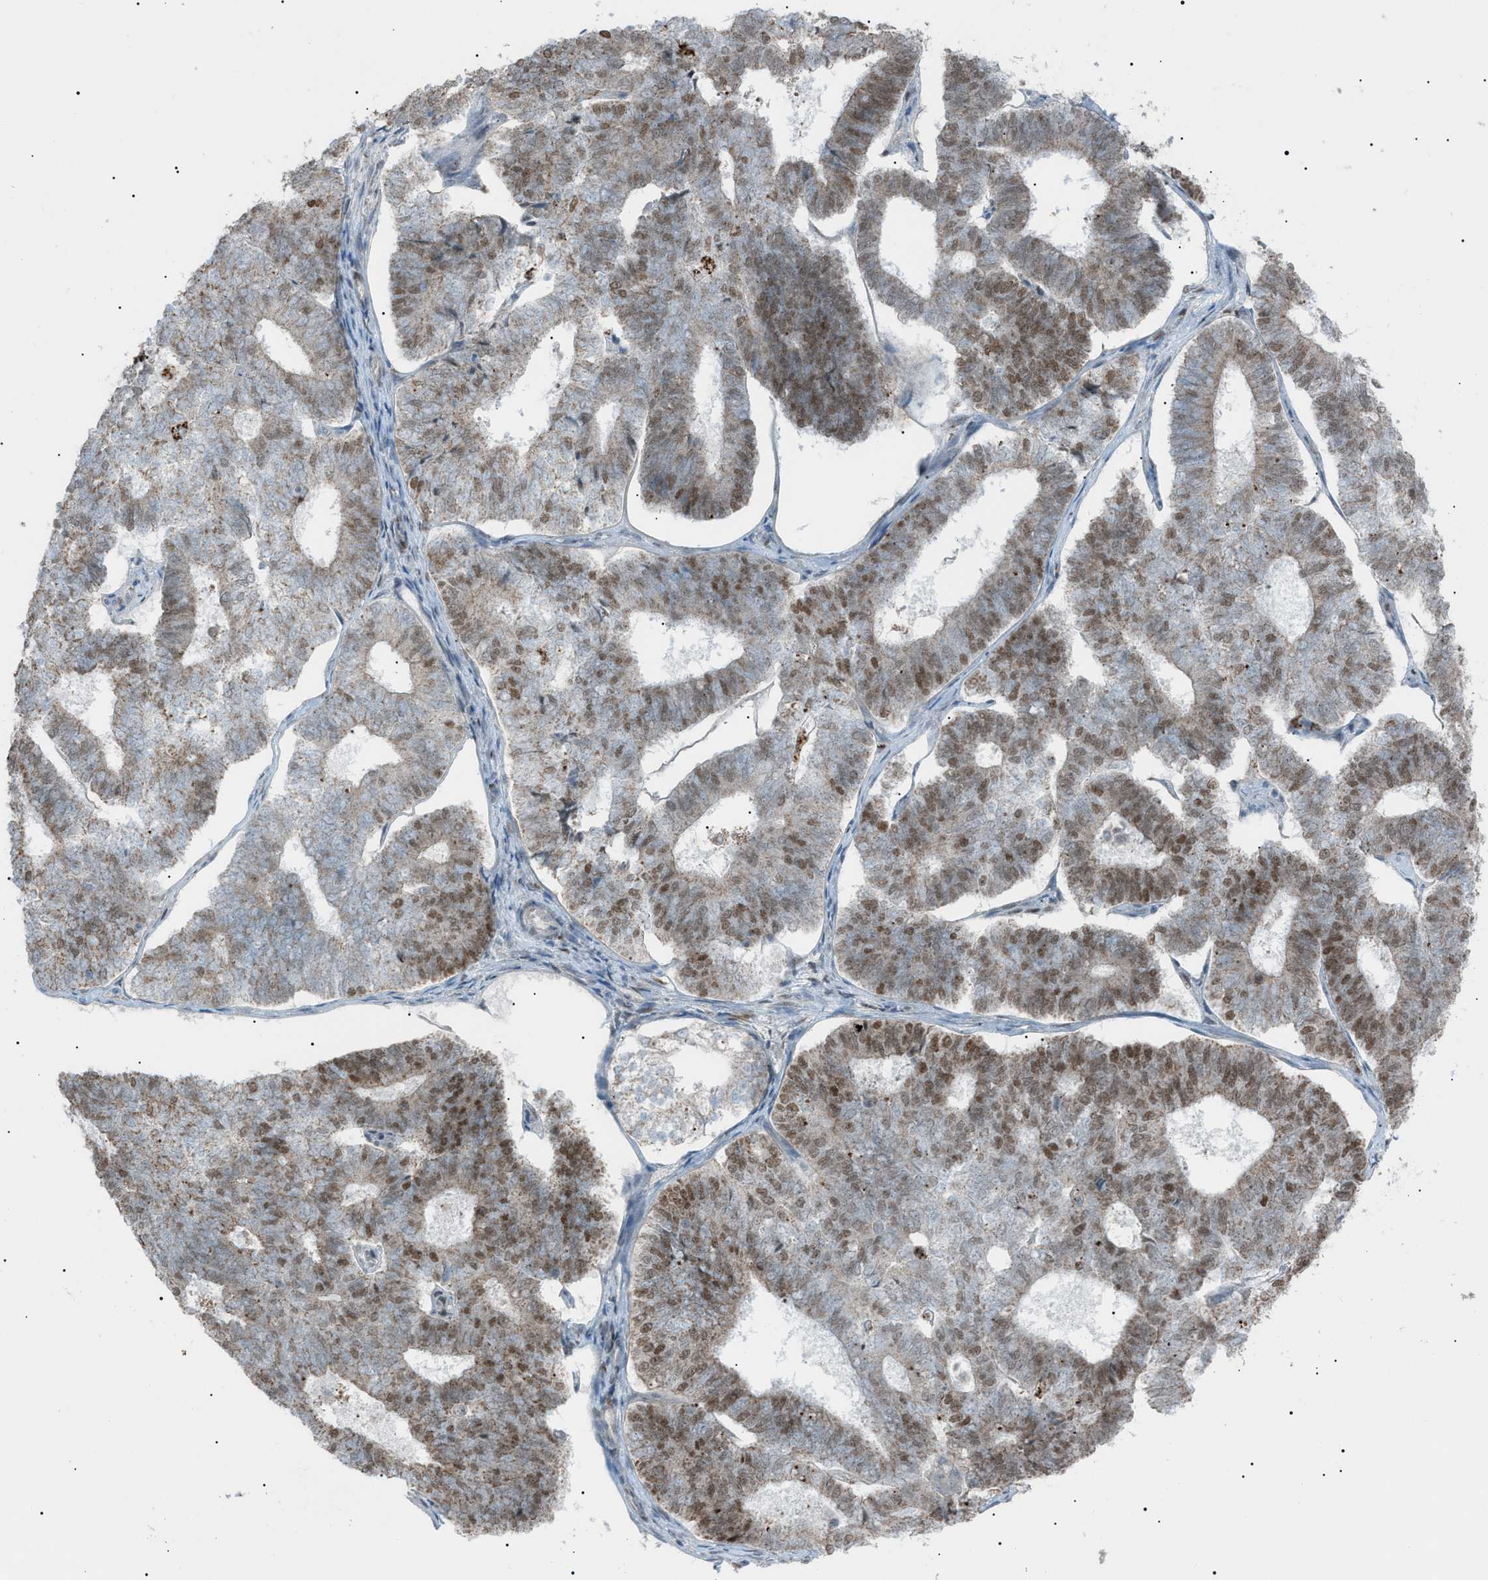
{"staining": {"intensity": "moderate", "quantity": "25%-75%", "location": "nuclear"}, "tissue": "endometrial cancer", "cell_type": "Tumor cells", "image_type": "cancer", "snomed": [{"axis": "morphology", "description": "Adenocarcinoma, NOS"}, {"axis": "topography", "description": "Endometrium"}], "caption": "A high-resolution histopathology image shows immunohistochemistry (IHC) staining of adenocarcinoma (endometrial), which reveals moderate nuclear expression in approximately 25%-75% of tumor cells.", "gene": "ZNF516", "patient": {"sex": "female", "age": 70}}